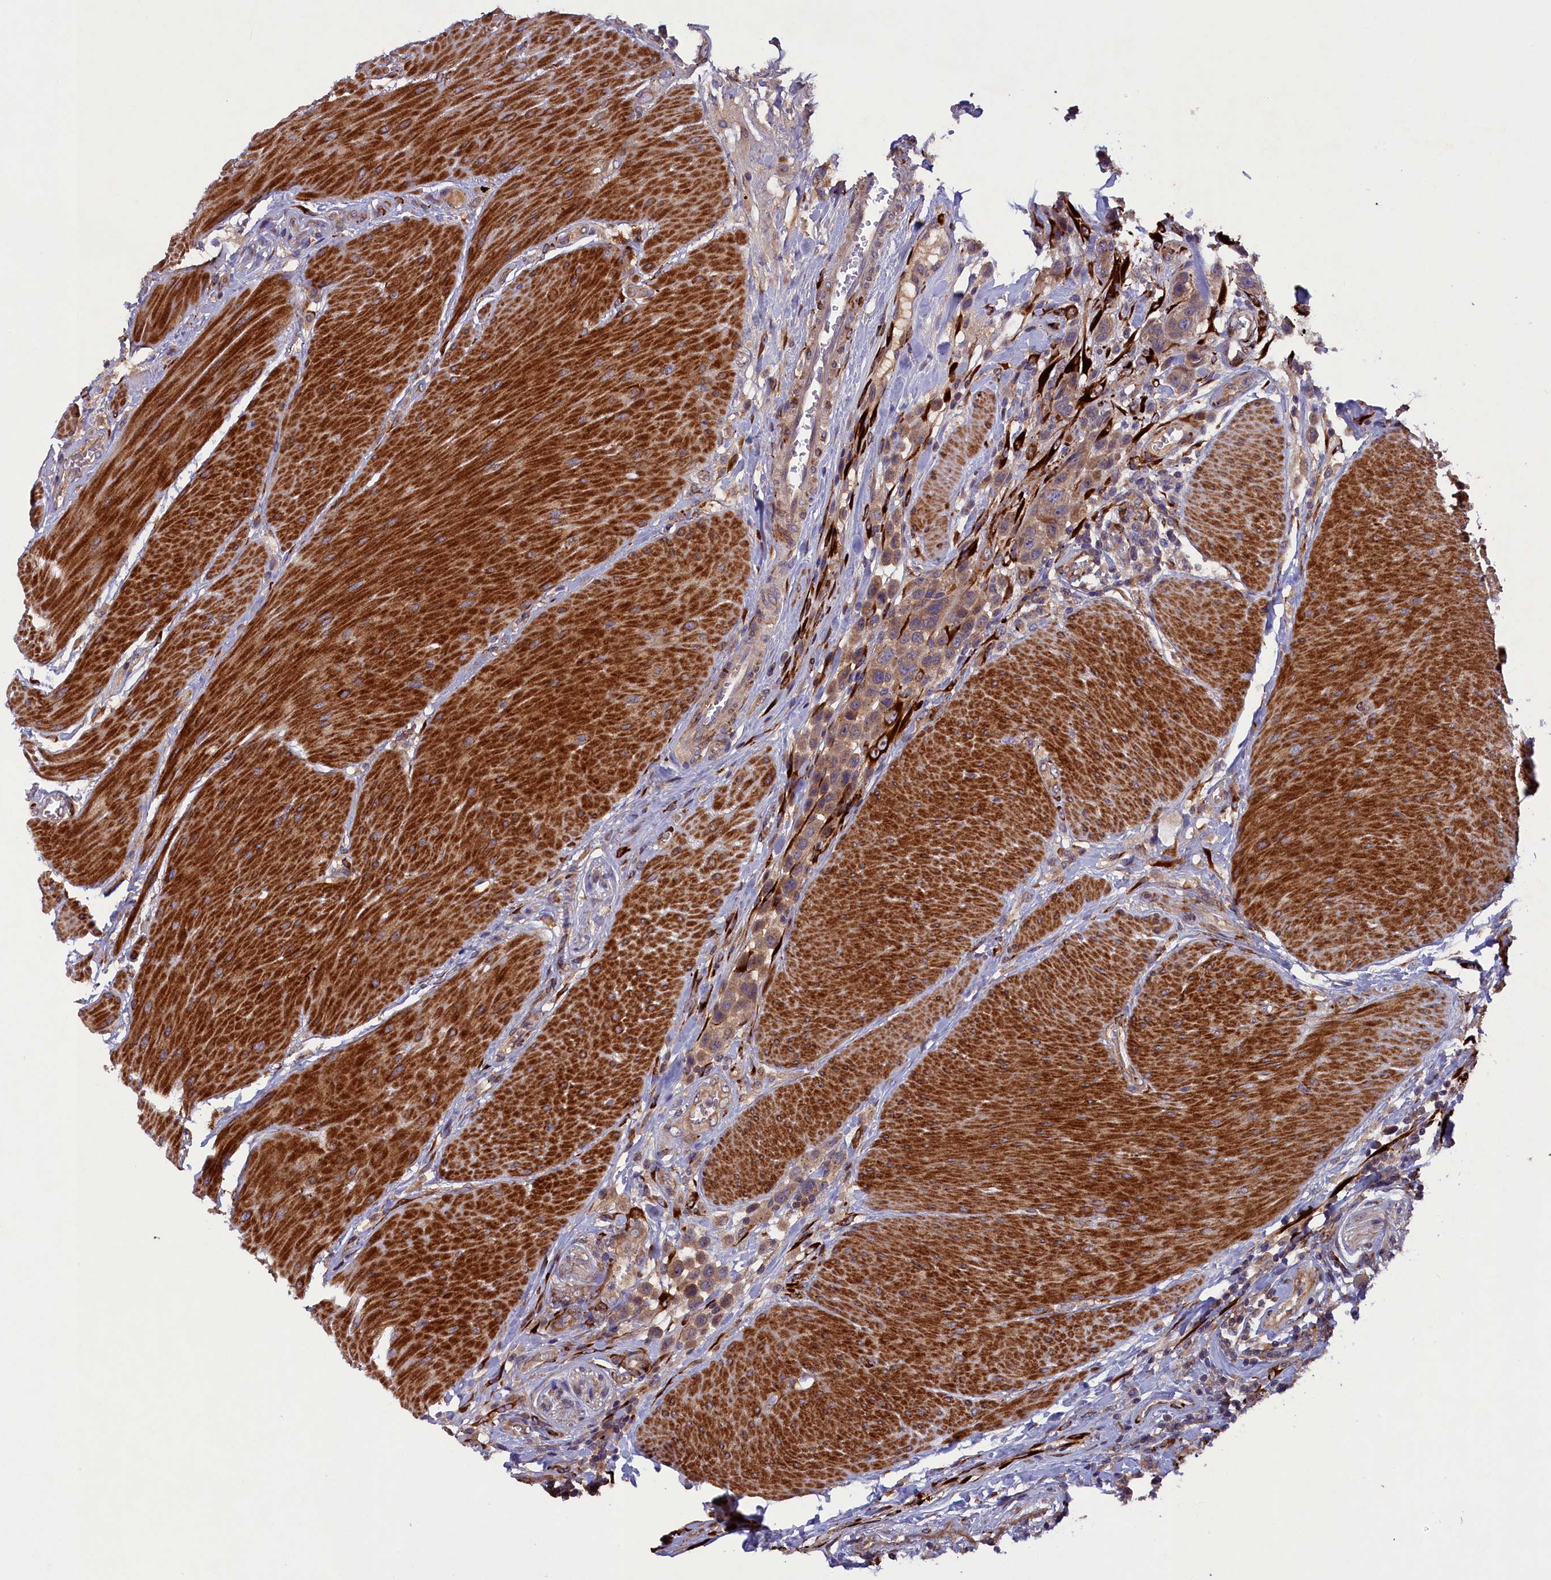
{"staining": {"intensity": "moderate", "quantity": ">75%", "location": "cytoplasmic/membranous"}, "tissue": "urothelial cancer", "cell_type": "Tumor cells", "image_type": "cancer", "snomed": [{"axis": "morphology", "description": "Urothelial carcinoma, High grade"}, {"axis": "topography", "description": "Urinary bladder"}], "caption": "Human urothelial cancer stained for a protein (brown) reveals moderate cytoplasmic/membranous positive positivity in approximately >75% of tumor cells.", "gene": "ARRDC4", "patient": {"sex": "male", "age": 50}}